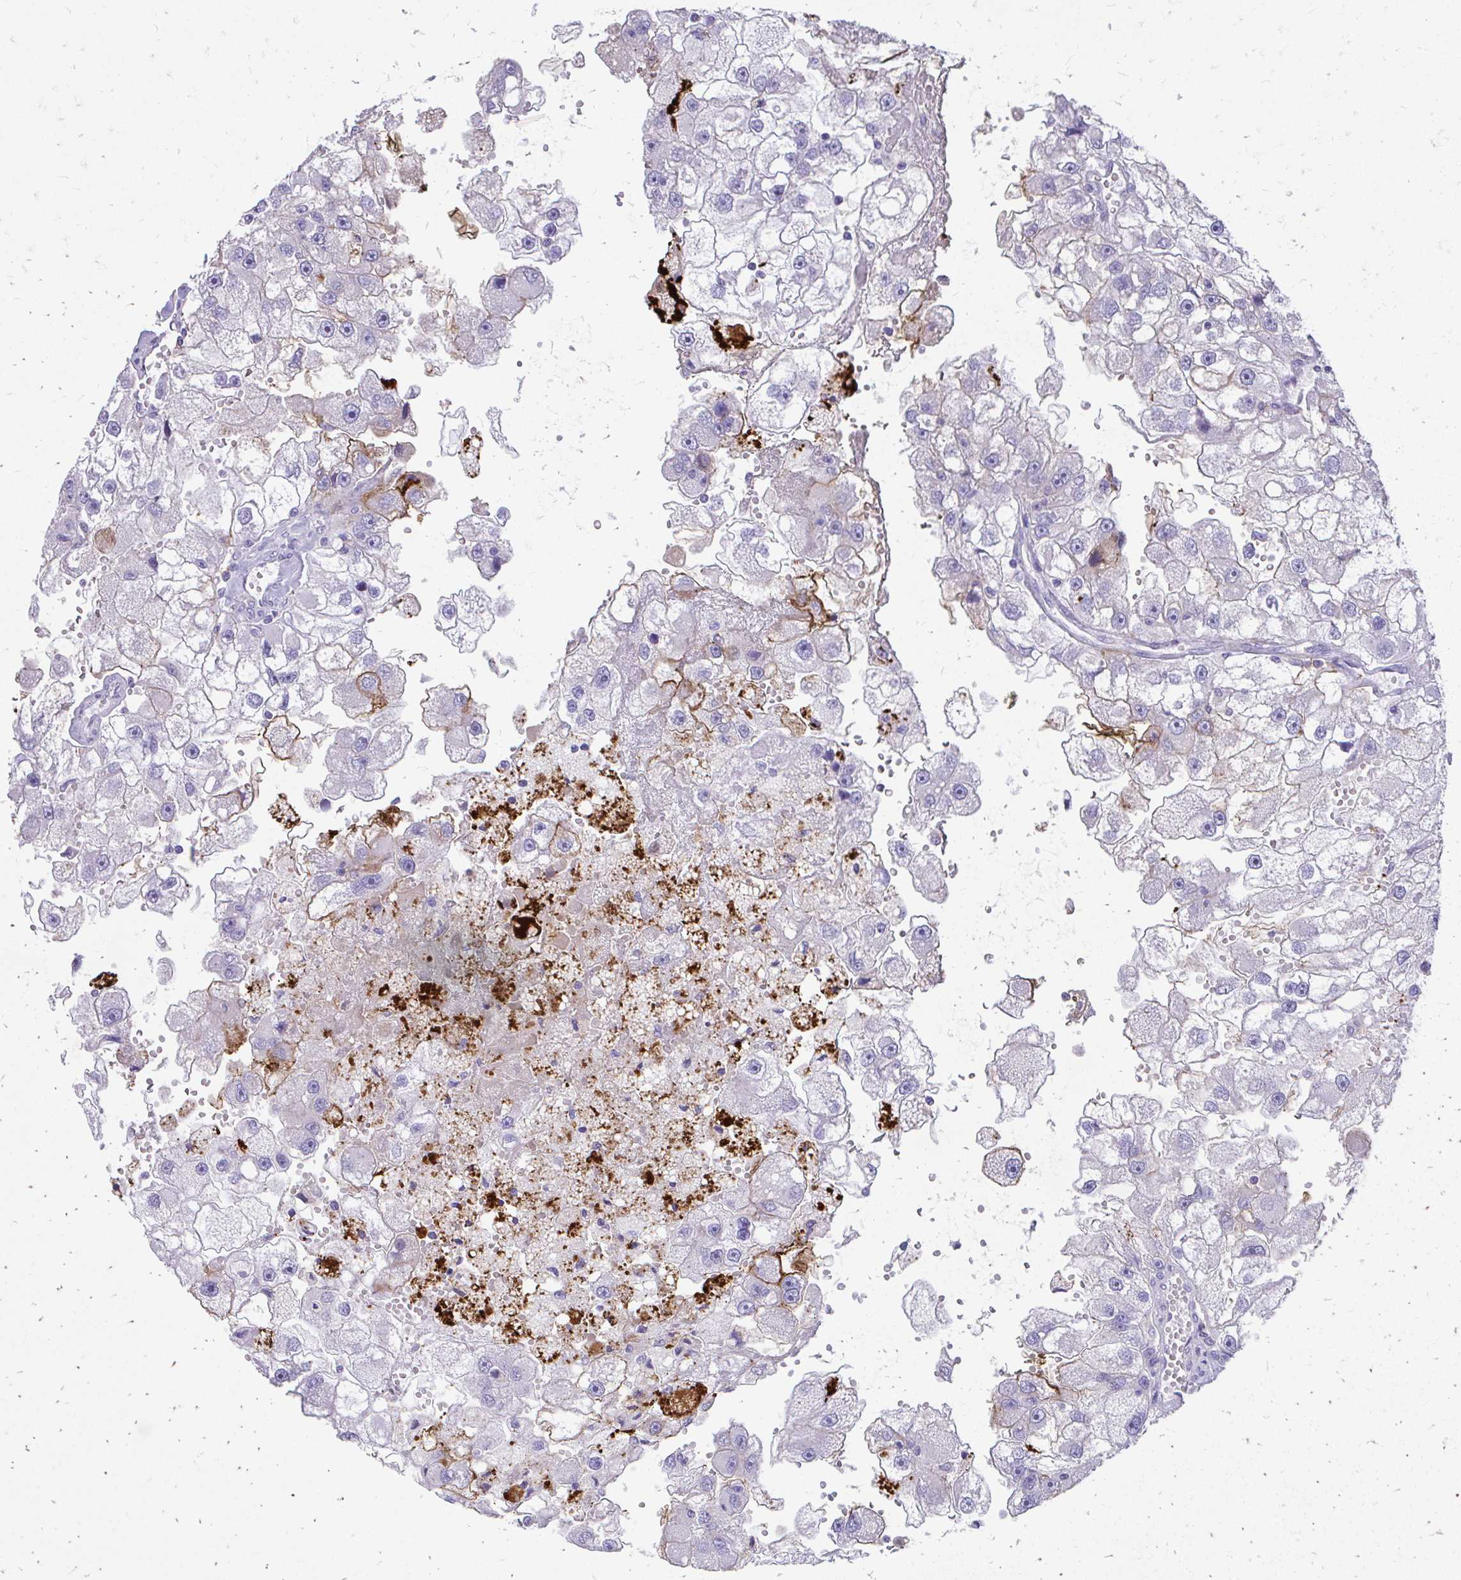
{"staining": {"intensity": "negative", "quantity": "none", "location": "none"}, "tissue": "renal cancer", "cell_type": "Tumor cells", "image_type": "cancer", "snomed": [{"axis": "morphology", "description": "Adenocarcinoma, NOS"}, {"axis": "topography", "description": "Kidney"}], "caption": "The photomicrograph reveals no significant positivity in tumor cells of renal cancer. The staining was performed using DAB (3,3'-diaminobenzidine) to visualize the protein expression in brown, while the nuclei were stained in blue with hematoxylin (Magnification: 20x).", "gene": "CFH", "patient": {"sex": "male", "age": 63}}